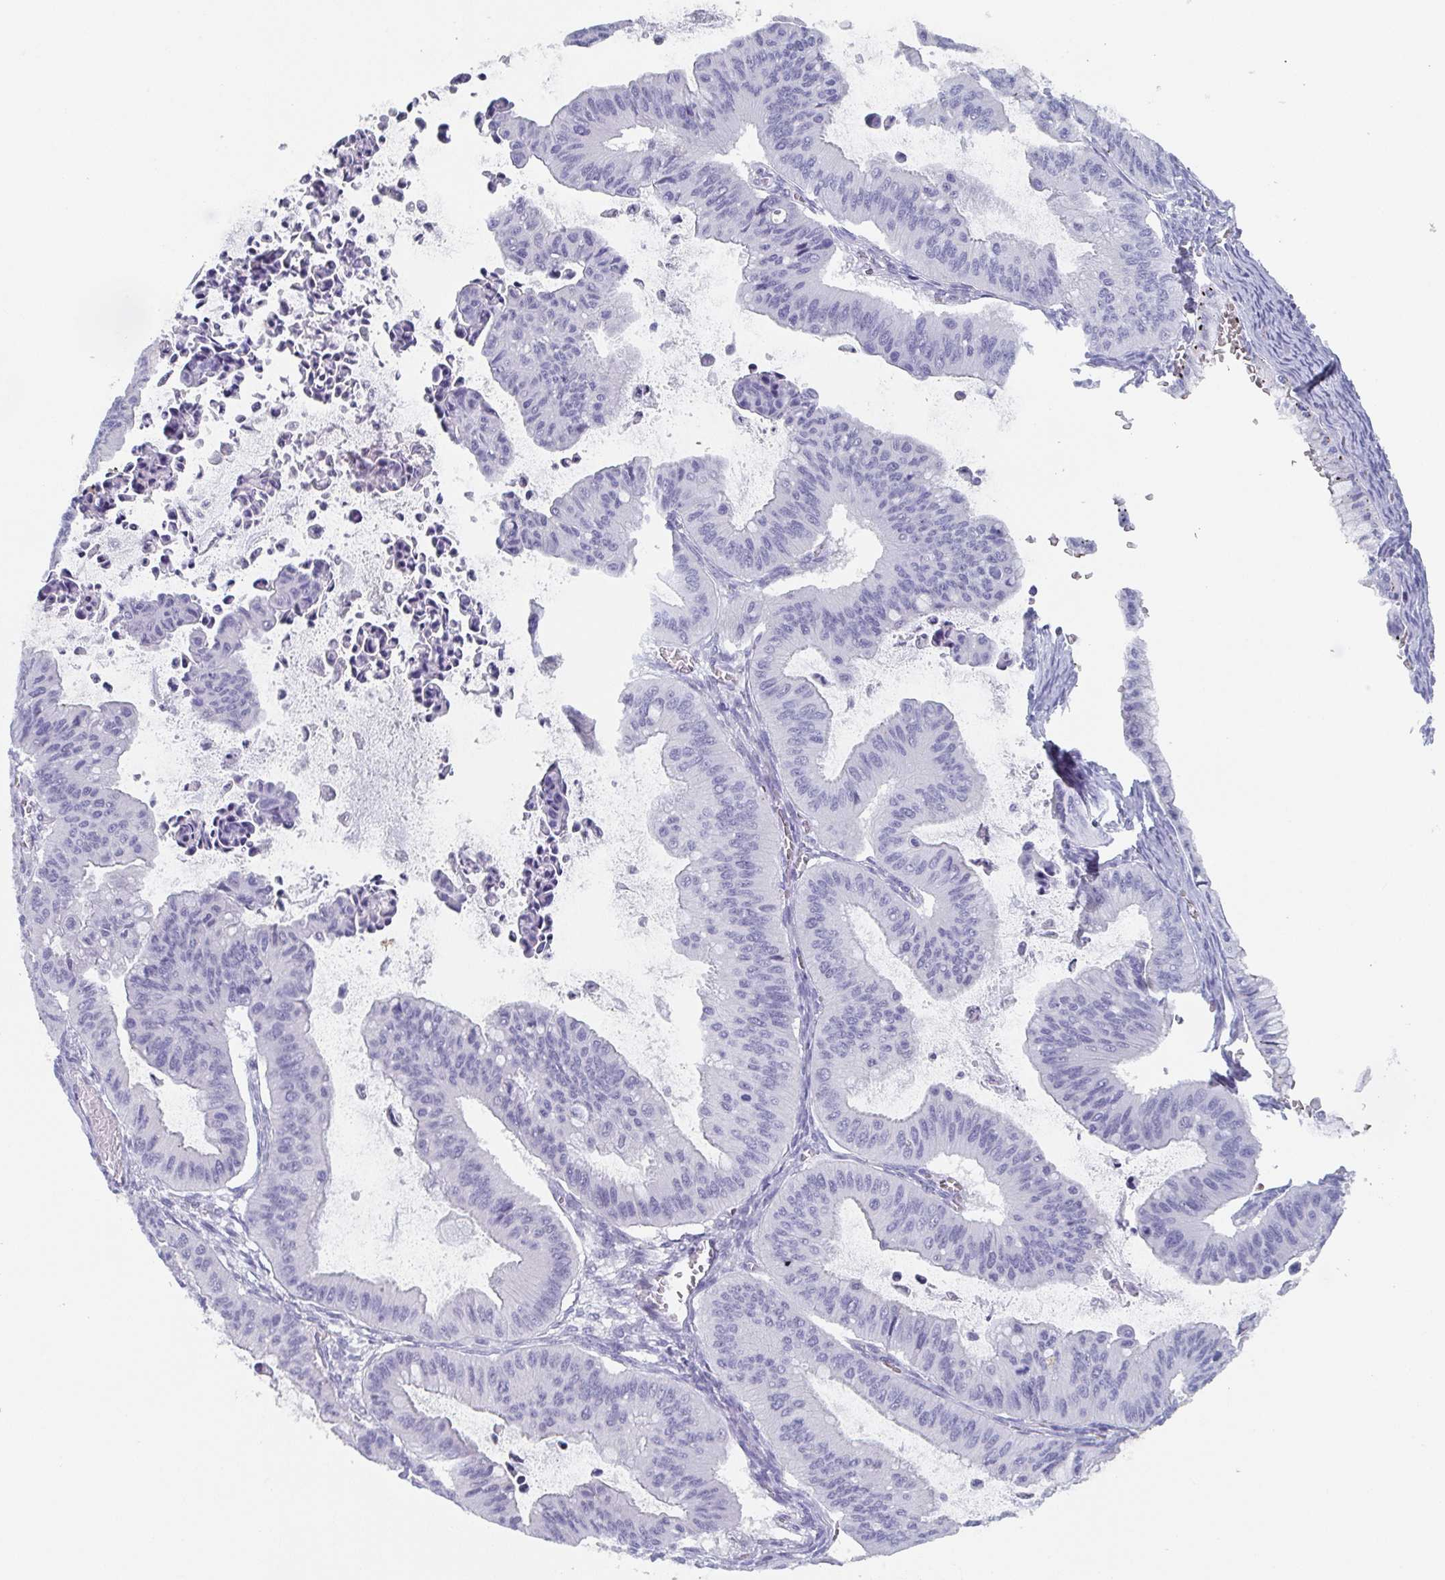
{"staining": {"intensity": "negative", "quantity": "none", "location": "none"}, "tissue": "ovarian cancer", "cell_type": "Tumor cells", "image_type": "cancer", "snomed": [{"axis": "morphology", "description": "Cystadenocarcinoma, mucinous, NOS"}, {"axis": "topography", "description": "Ovary"}], "caption": "Immunohistochemistry micrograph of neoplastic tissue: ovarian mucinous cystadenocarcinoma stained with DAB demonstrates no significant protein expression in tumor cells. The staining is performed using DAB (3,3'-diaminobenzidine) brown chromogen with nuclei counter-stained in using hematoxylin.", "gene": "DYDC2", "patient": {"sex": "female", "age": 72}}